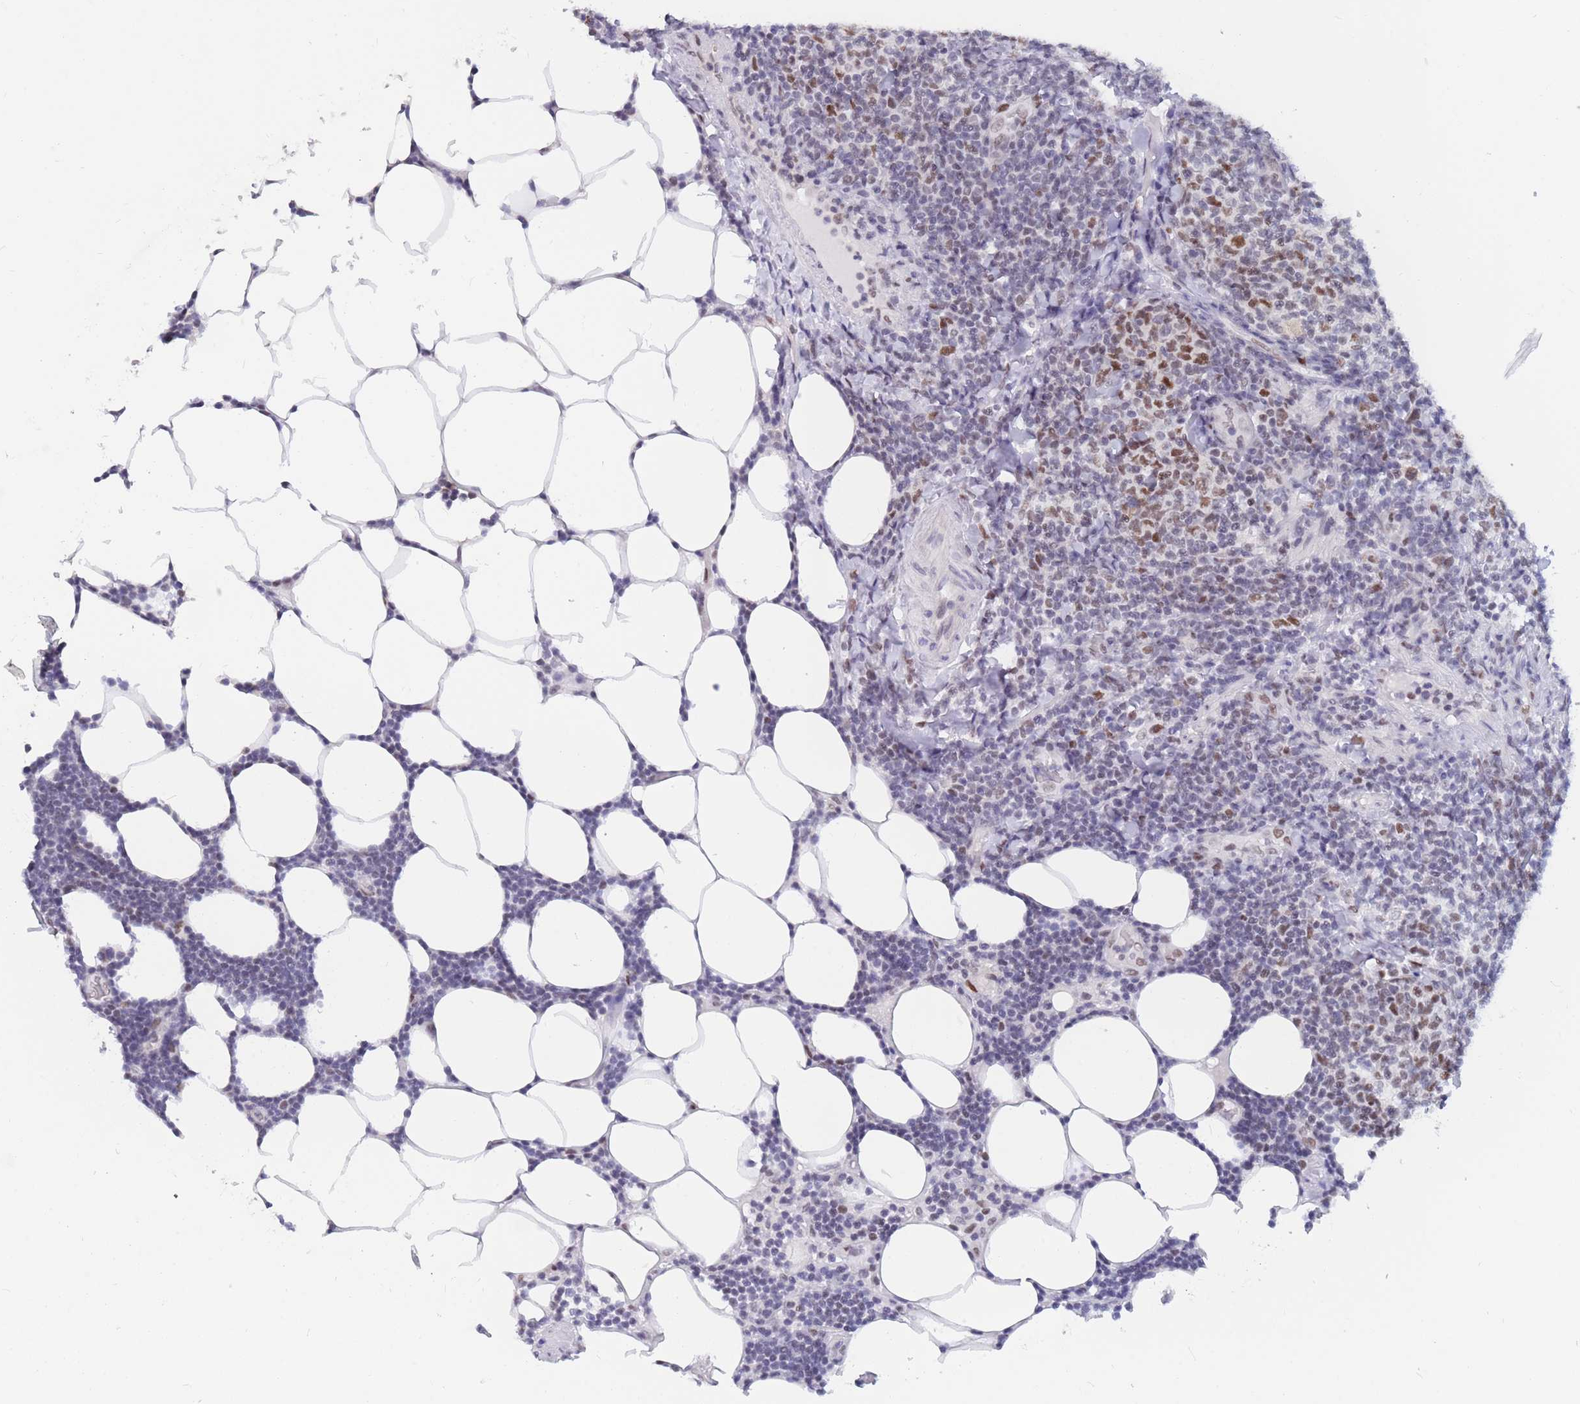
{"staining": {"intensity": "moderate", "quantity": "<25%", "location": "nuclear"}, "tissue": "lymphoma", "cell_type": "Tumor cells", "image_type": "cancer", "snomed": [{"axis": "morphology", "description": "Malignant lymphoma, non-Hodgkin's type, Low grade"}, {"axis": "topography", "description": "Lymph node"}], "caption": "Moderate nuclear expression for a protein is appreciated in approximately <25% of tumor cells of malignant lymphoma, non-Hodgkin's type (low-grade) using immunohistochemistry (IHC).", "gene": "NASP", "patient": {"sex": "male", "age": 66}}